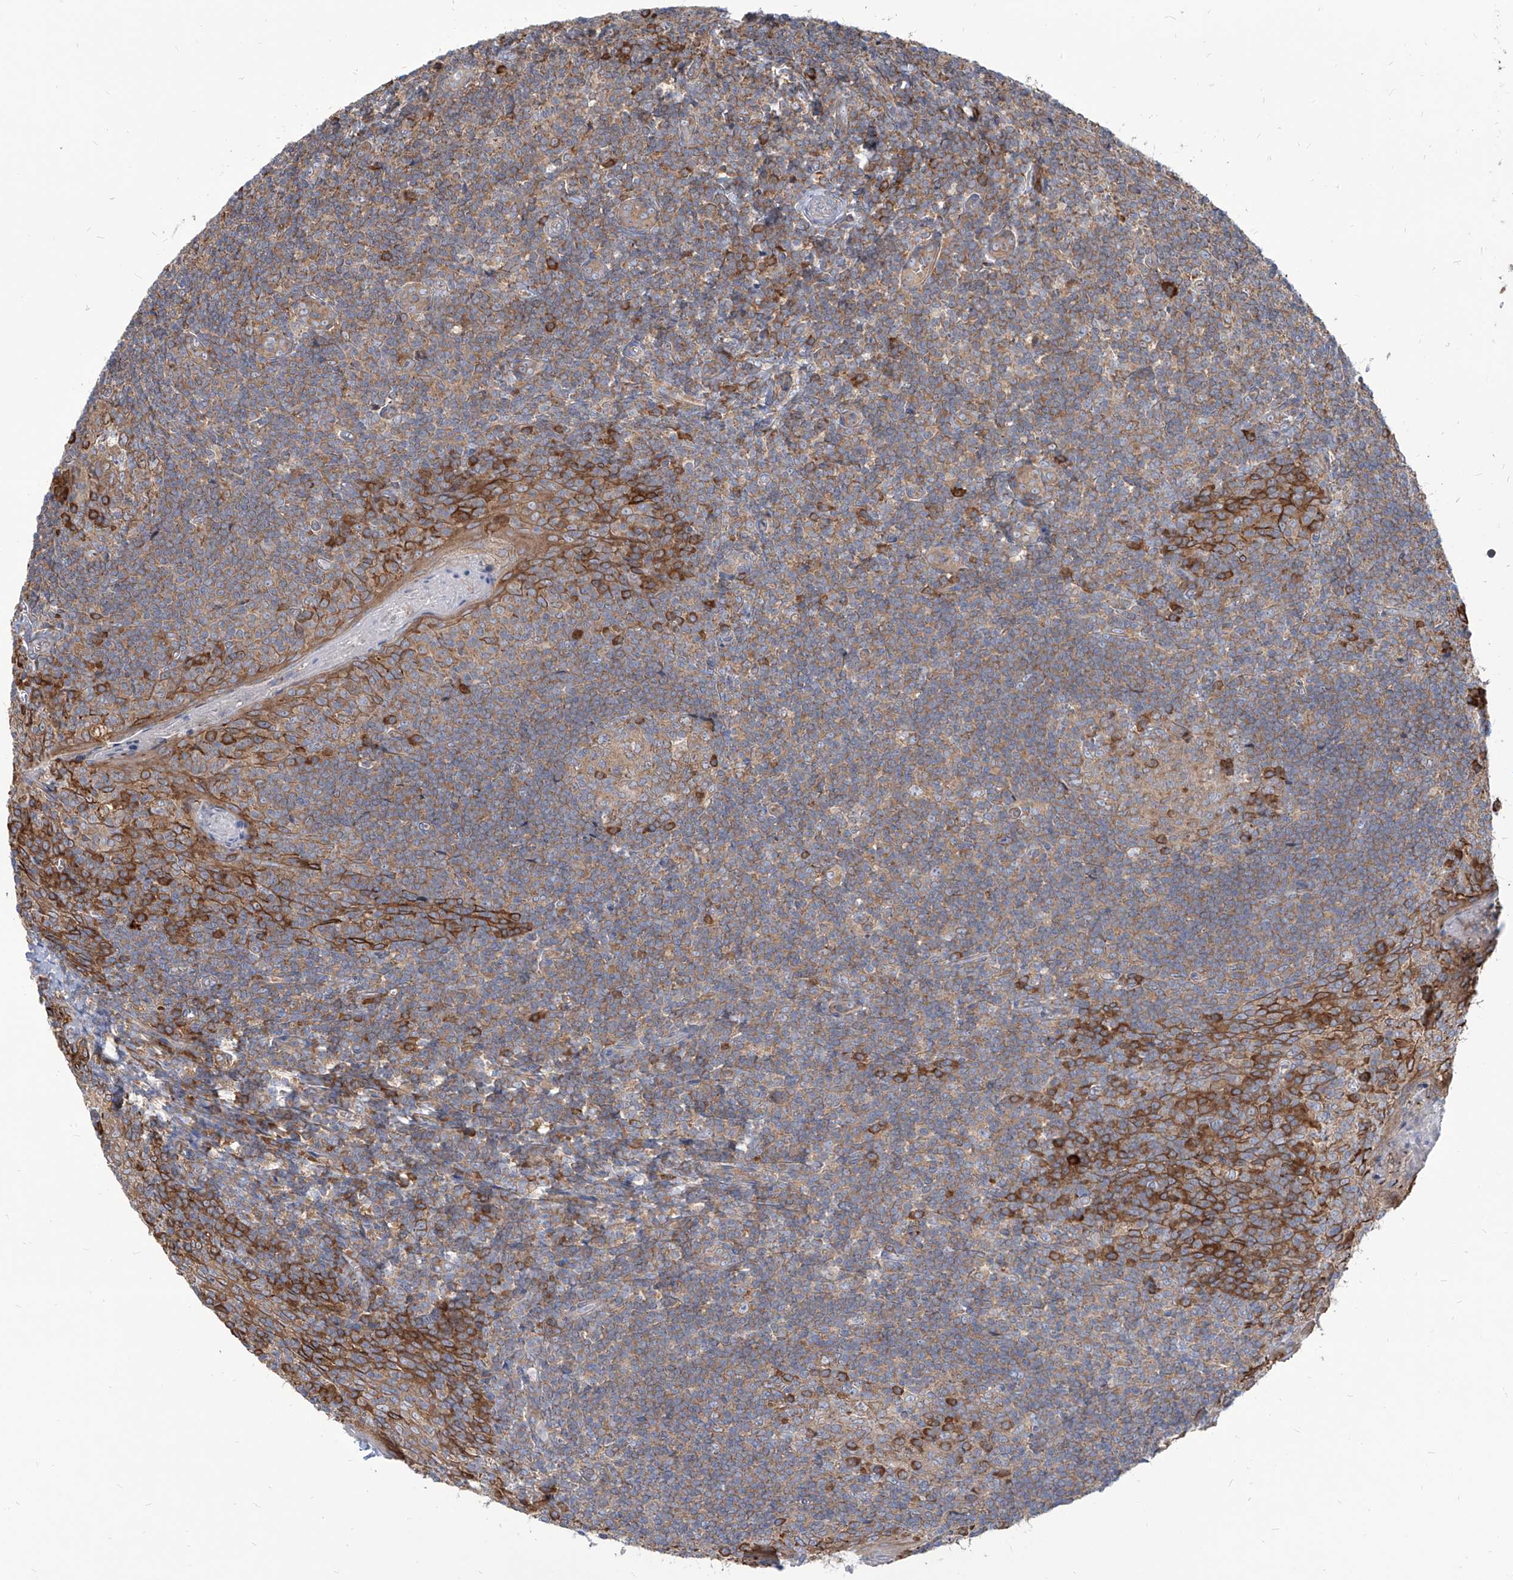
{"staining": {"intensity": "strong", "quantity": "<25%", "location": "cytoplasmic/membranous"}, "tissue": "tonsil", "cell_type": "Germinal center cells", "image_type": "normal", "snomed": [{"axis": "morphology", "description": "Normal tissue, NOS"}, {"axis": "topography", "description": "Tonsil"}], "caption": "Protein staining shows strong cytoplasmic/membranous staining in approximately <25% of germinal center cells in unremarkable tonsil. The staining was performed using DAB (3,3'-diaminobenzidine), with brown indicating positive protein expression. Nuclei are stained blue with hematoxylin.", "gene": "FAM83B", "patient": {"sex": "male", "age": 27}}